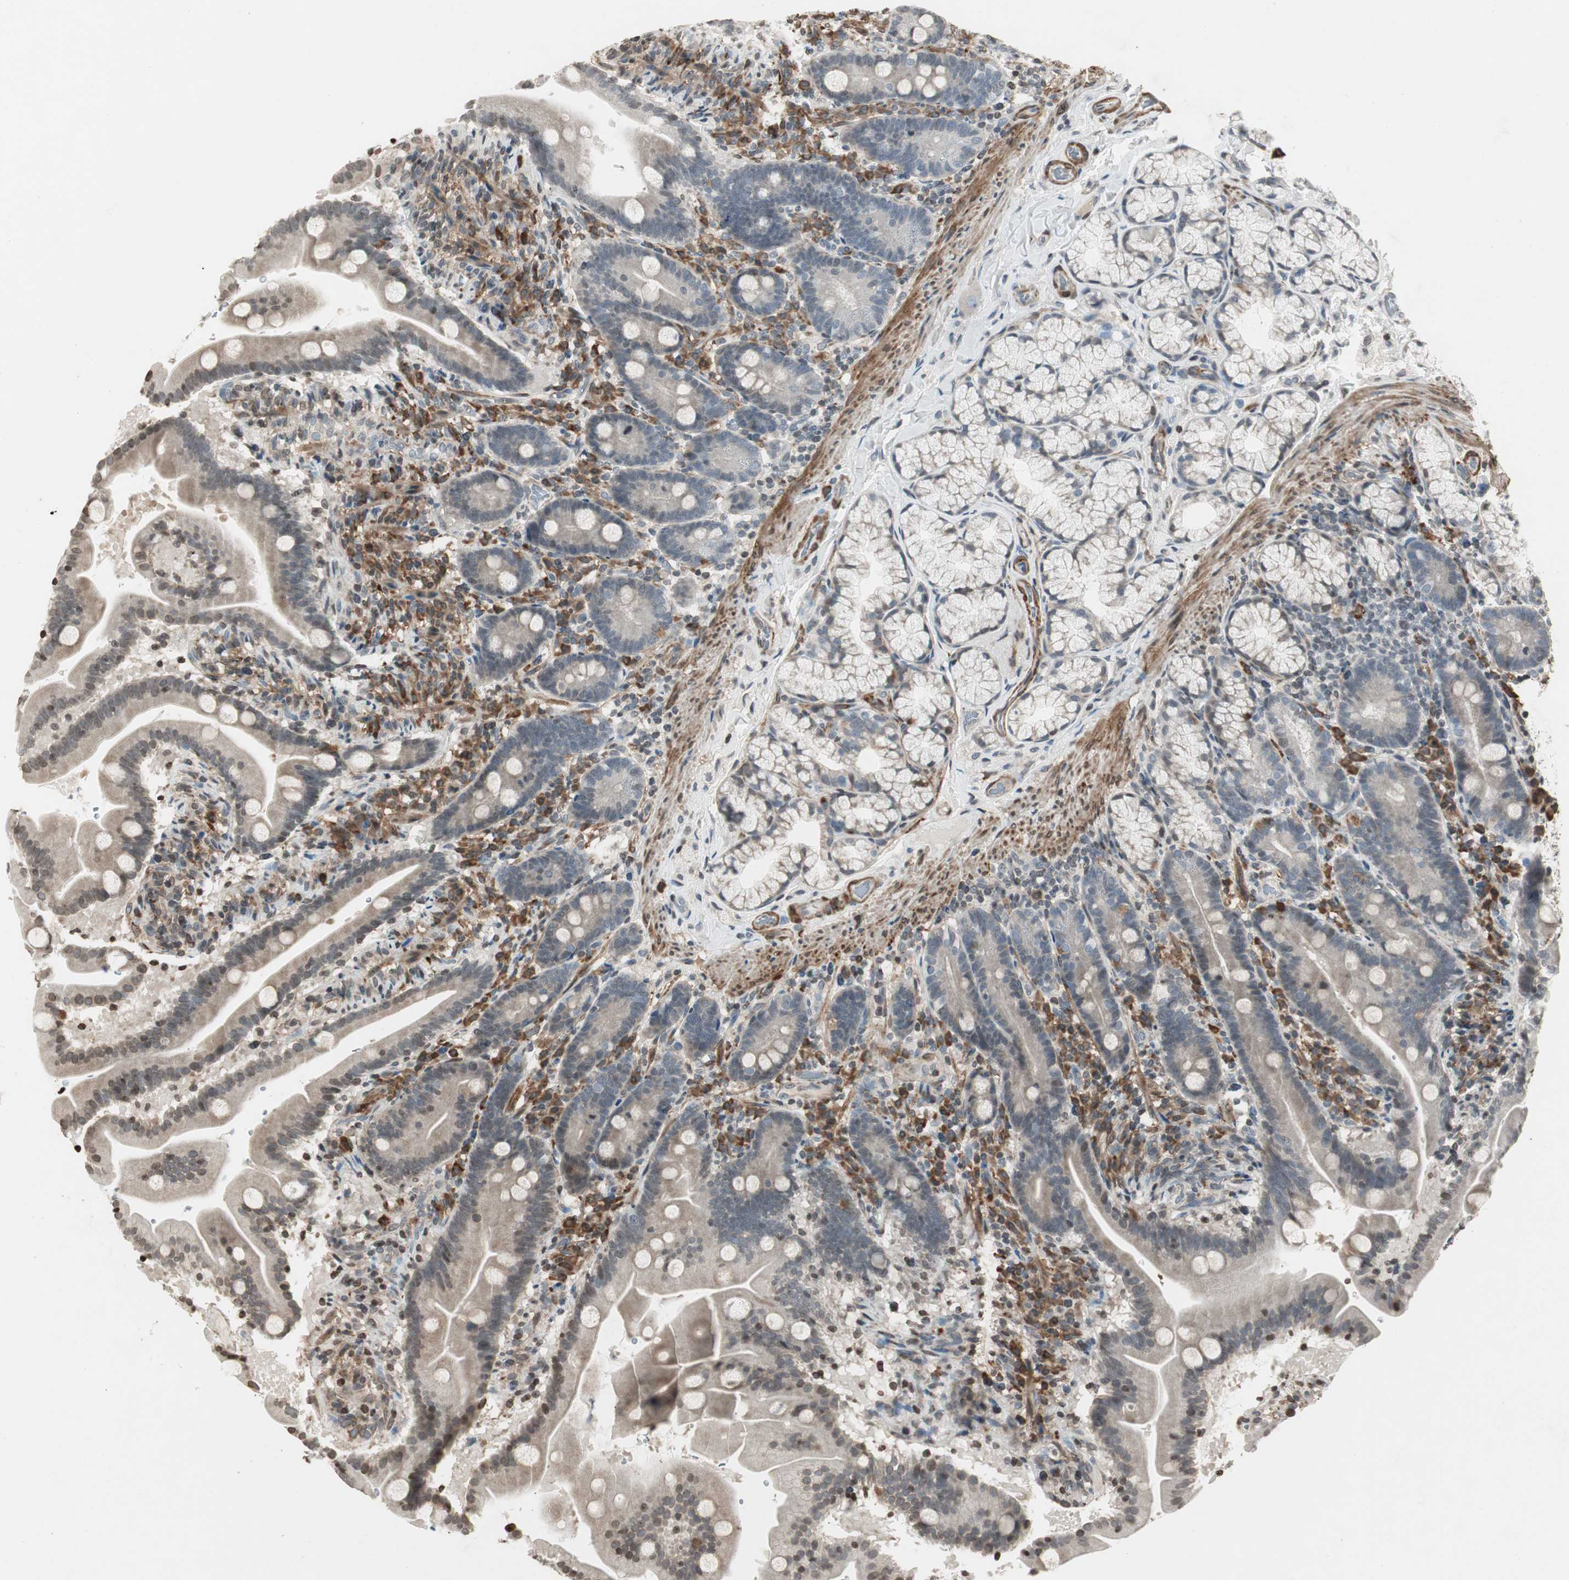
{"staining": {"intensity": "weak", "quantity": ">75%", "location": "cytoplasmic/membranous,nuclear"}, "tissue": "duodenum", "cell_type": "Glandular cells", "image_type": "normal", "snomed": [{"axis": "morphology", "description": "Normal tissue, NOS"}, {"axis": "topography", "description": "Duodenum"}], "caption": "Immunohistochemistry (DAB (3,3'-diaminobenzidine)) staining of unremarkable human duodenum shows weak cytoplasmic/membranous,nuclear protein positivity in about >75% of glandular cells.", "gene": "PRKG1", "patient": {"sex": "male", "age": 54}}